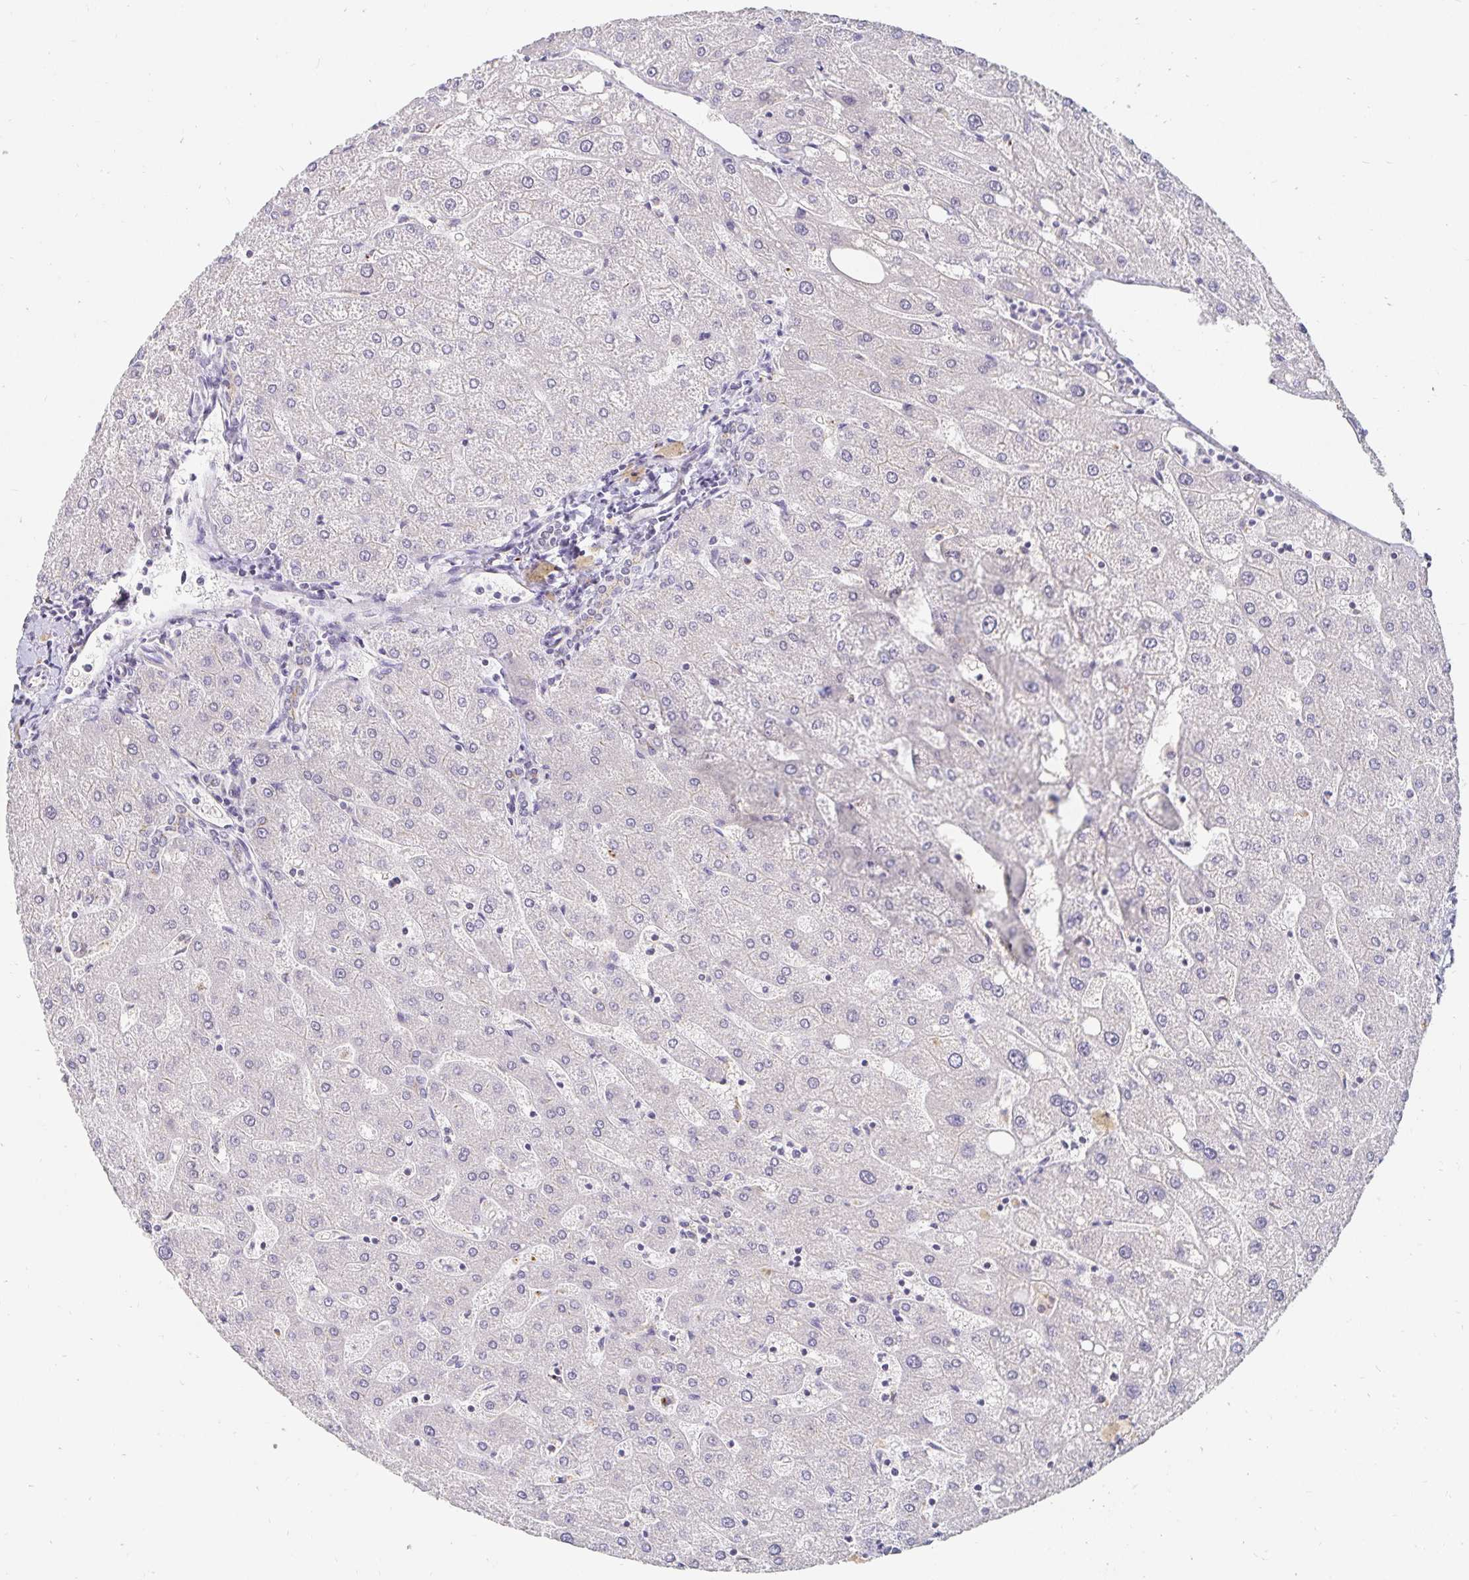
{"staining": {"intensity": "negative", "quantity": "none", "location": "none"}, "tissue": "liver", "cell_type": "Cholangiocytes", "image_type": "normal", "snomed": [{"axis": "morphology", "description": "Normal tissue, NOS"}, {"axis": "topography", "description": "Liver"}], "caption": "Cholangiocytes show no significant protein expression in normal liver. (DAB IHC, high magnification).", "gene": "PDX1", "patient": {"sex": "male", "age": 67}}